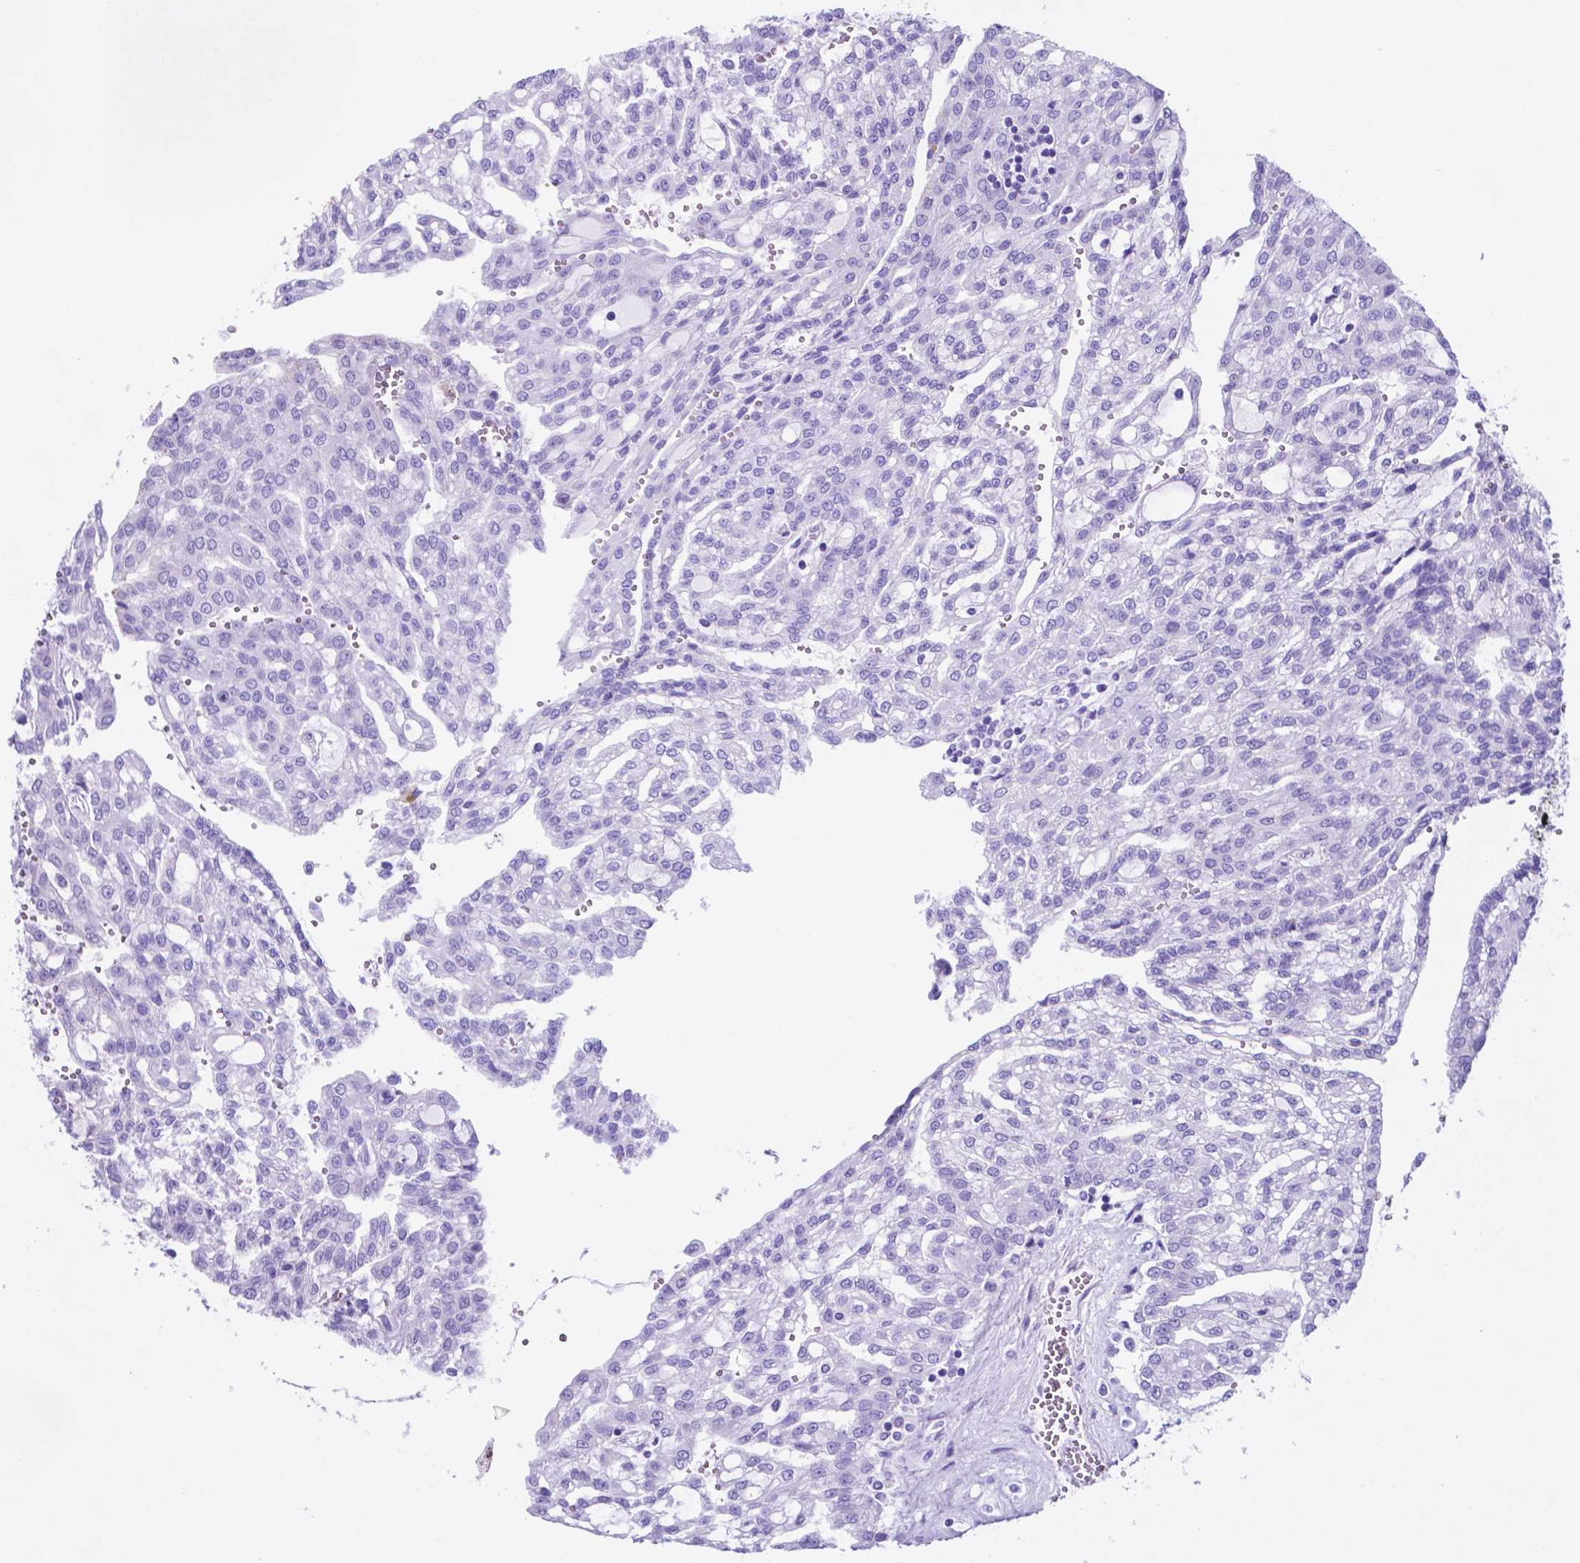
{"staining": {"intensity": "negative", "quantity": "none", "location": "none"}, "tissue": "renal cancer", "cell_type": "Tumor cells", "image_type": "cancer", "snomed": [{"axis": "morphology", "description": "Adenocarcinoma, NOS"}, {"axis": "topography", "description": "Kidney"}], "caption": "Adenocarcinoma (renal) was stained to show a protein in brown. There is no significant expression in tumor cells.", "gene": "DNAAF8", "patient": {"sex": "male", "age": 63}}